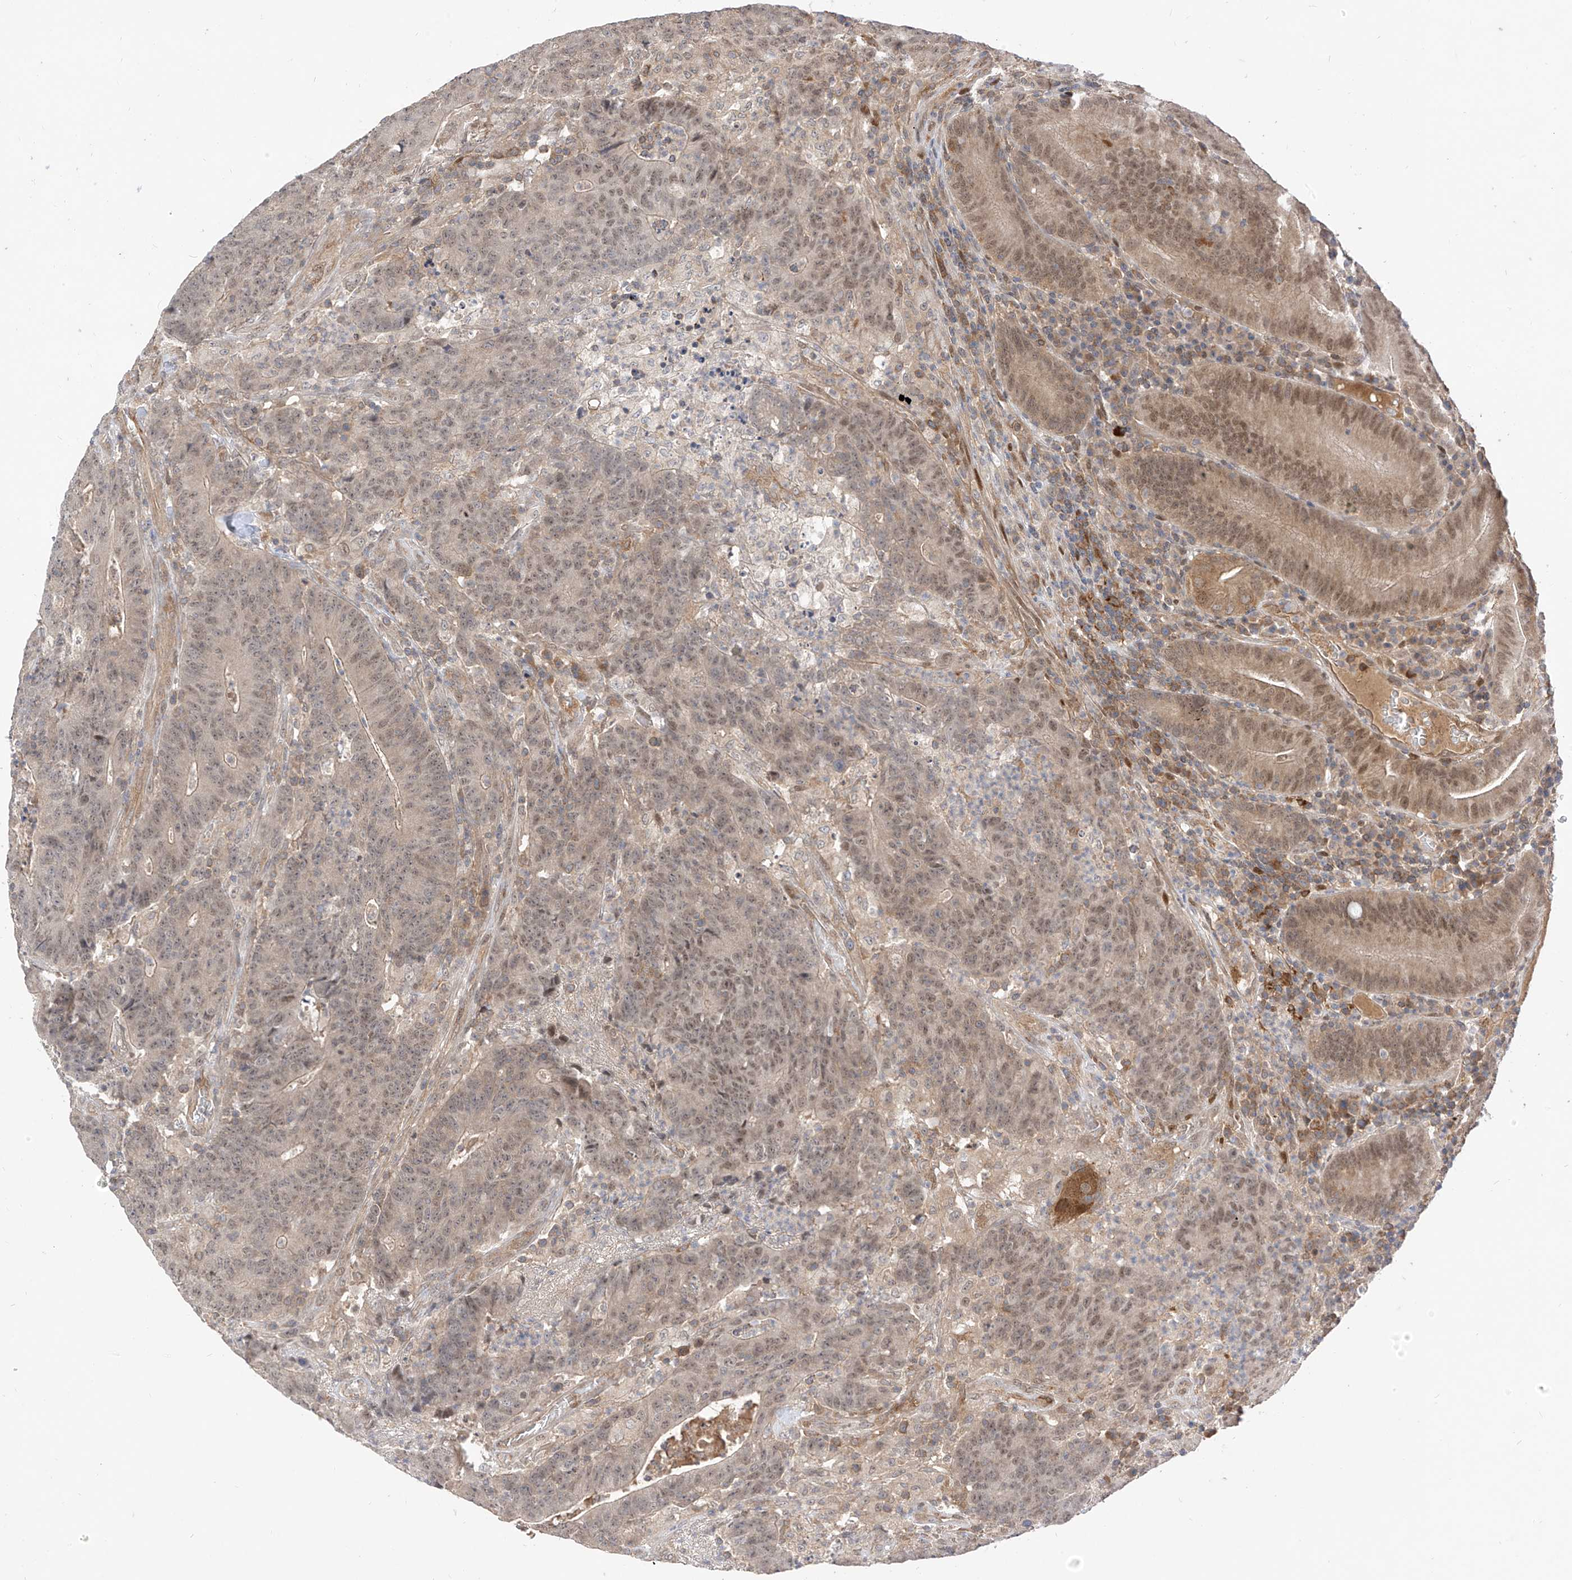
{"staining": {"intensity": "weak", "quantity": "25%-75%", "location": "cytoplasmic/membranous,nuclear"}, "tissue": "colorectal cancer", "cell_type": "Tumor cells", "image_type": "cancer", "snomed": [{"axis": "morphology", "description": "Normal tissue, NOS"}, {"axis": "morphology", "description": "Adenocarcinoma, NOS"}, {"axis": "topography", "description": "Colon"}], "caption": "The immunohistochemical stain labels weak cytoplasmic/membranous and nuclear staining in tumor cells of colorectal cancer tissue.", "gene": "MRTFA", "patient": {"sex": "female", "age": 75}}